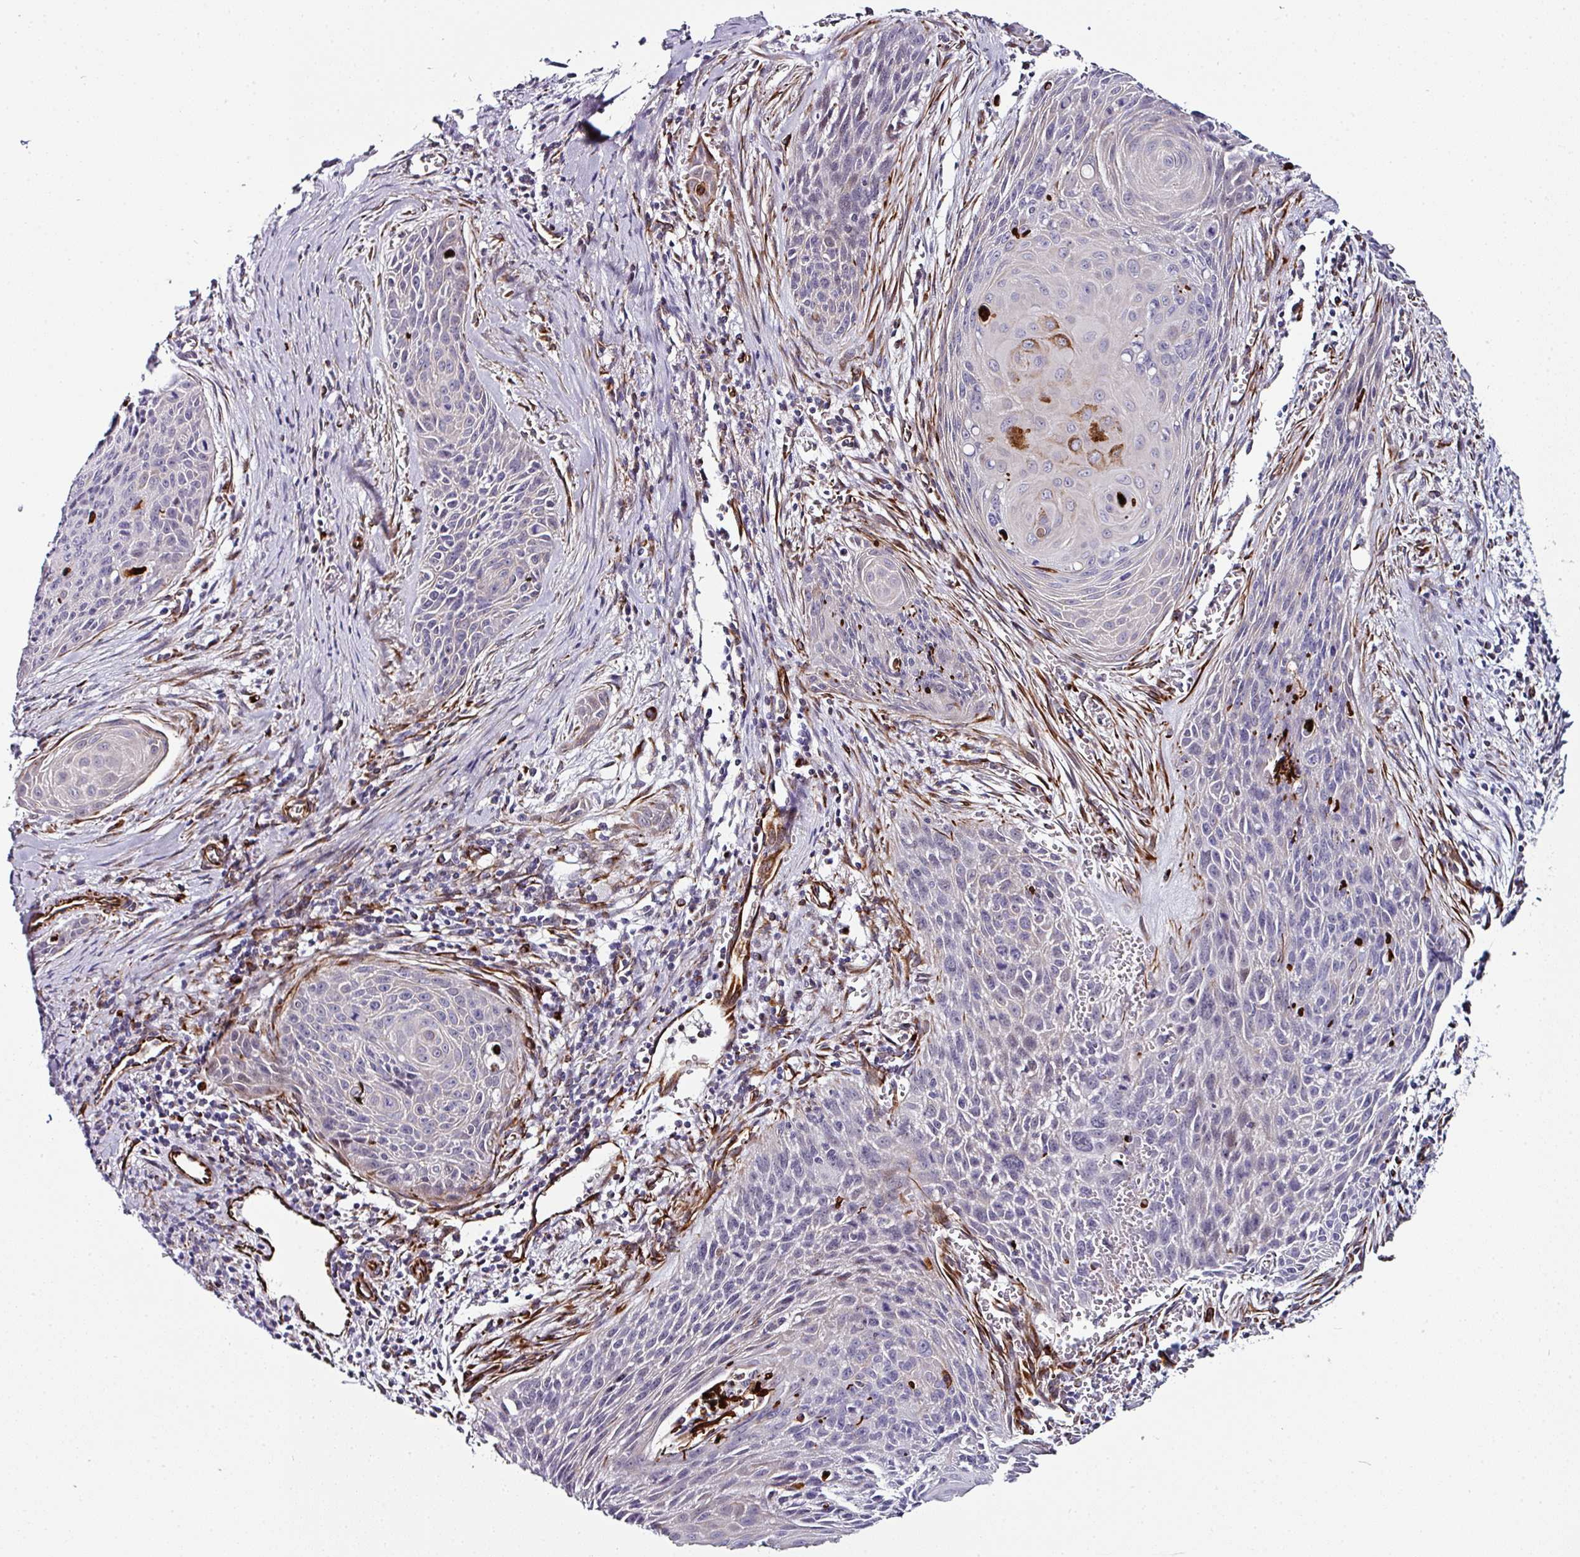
{"staining": {"intensity": "moderate", "quantity": "<25%", "location": "cytoplasmic/membranous"}, "tissue": "cervical cancer", "cell_type": "Tumor cells", "image_type": "cancer", "snomed": [{"axis": "morphology", "description": "Squamous cell carcinoma, NOS"}, {"axis": "topography", "description": "Cervix"}], "caption": "Immunohistochemical staining of human squamous cell carcinoma (cervical) shows low levels of moderate cytoplasmic/membranous protein positivity in about <25% of tumor cells. (DAB (3,3'-diaminobenzidine) IHC with brightfield microscopy, high magnification).", "gene": "TMPRSS9", "patient": {"sex": "female", "age": 55}}